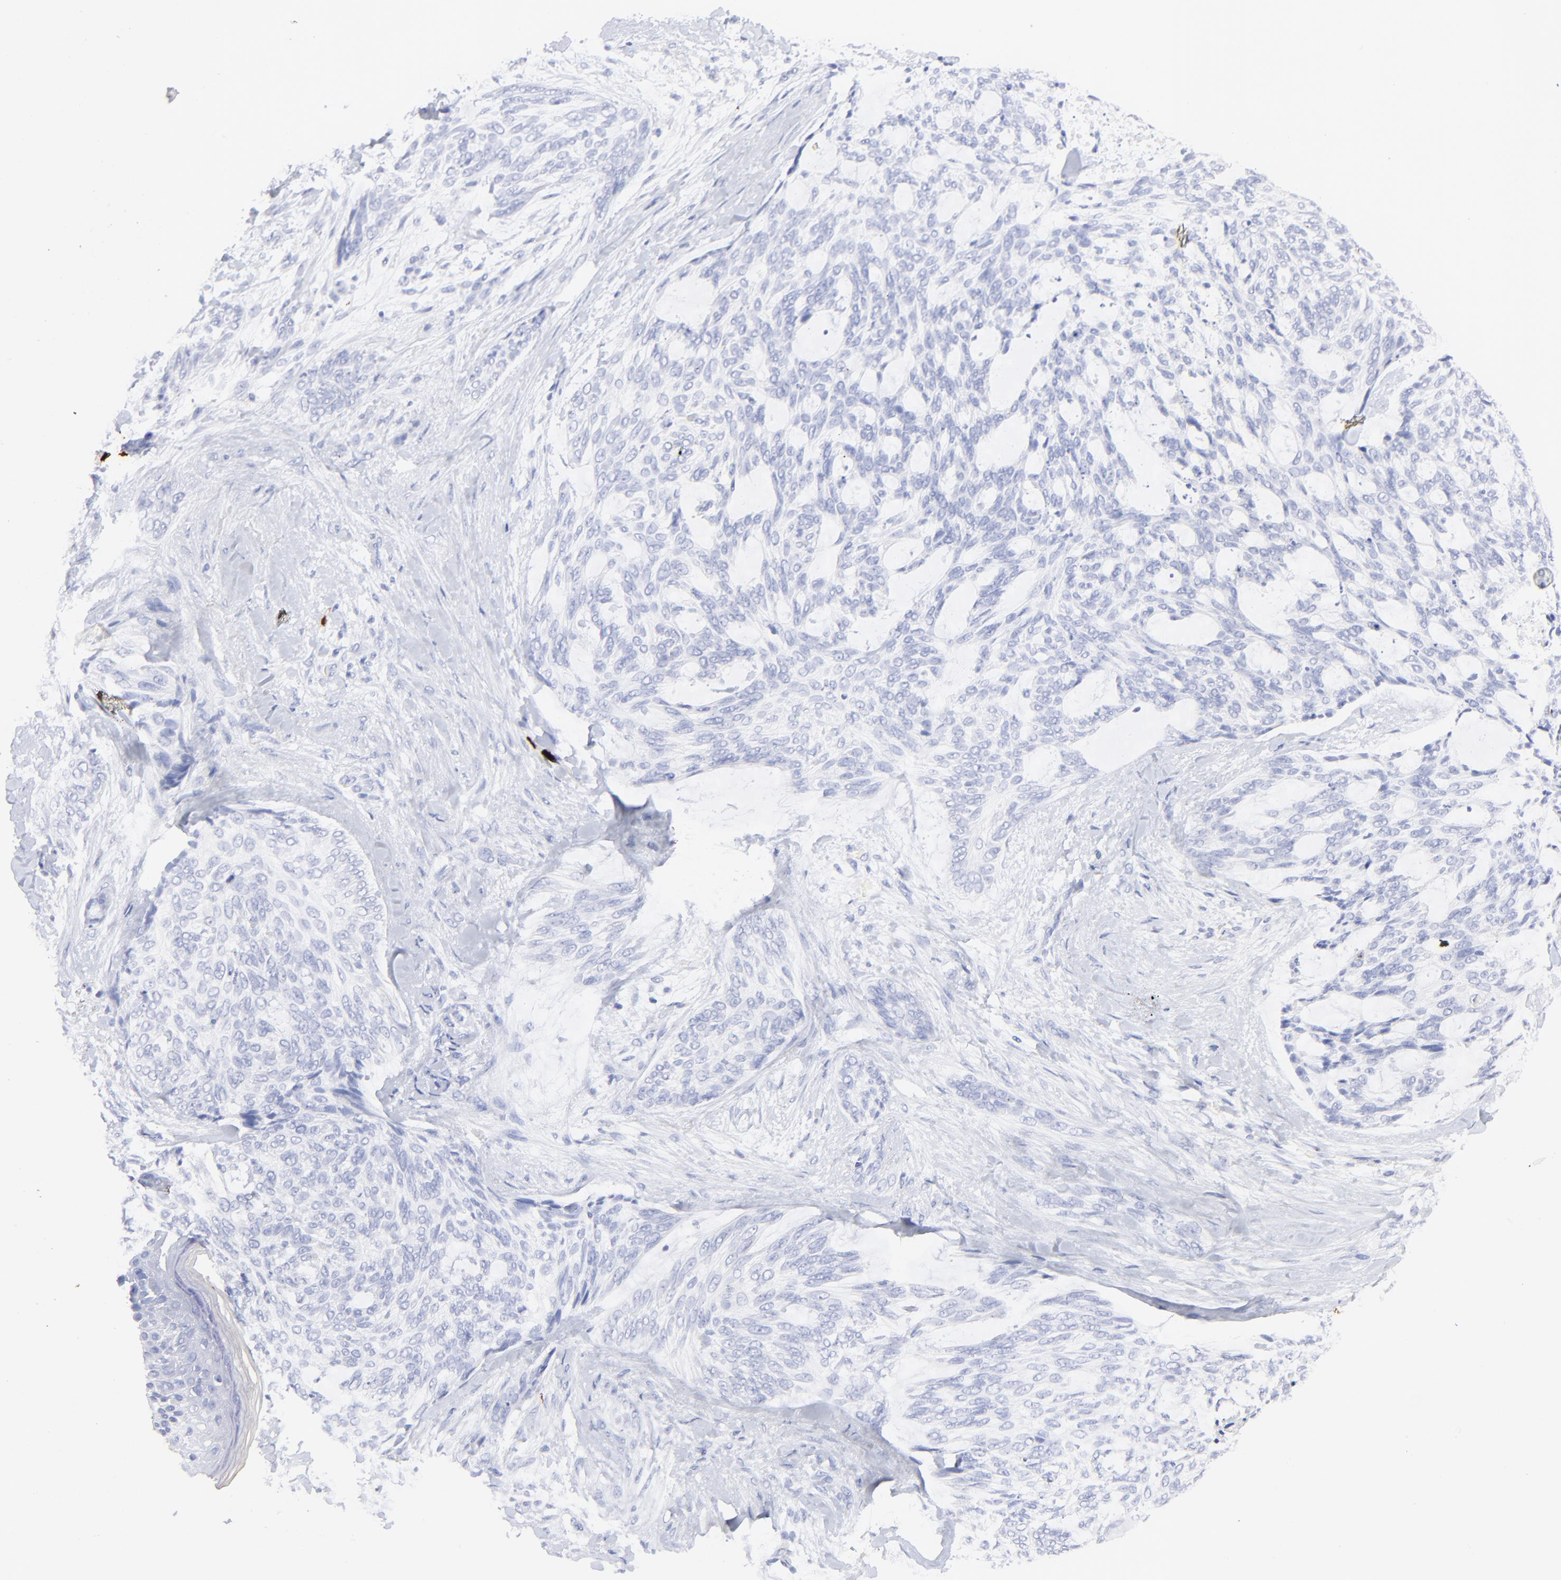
{"staining": {"intensity": "negative", "quantity": "none", "location": "none"}, "tissue": "skin cancer", "cell_type": "Tumor cells", "image_type": "cancer", "snomed": [{"axis": "morphology", "description": "Normal tissue, NOS"}, {"axis": "morphology", "description": "Basal cell carcinoma"}, {"axis": "topography", "description": "Skin"}], "caption": "Skin cancer (basal cell carcinoma) was stained to show a protein in brown. There is no significant expression in tumor cells.", "gene": "S100A12", "patient": {"sex": "female", "age": 71}}